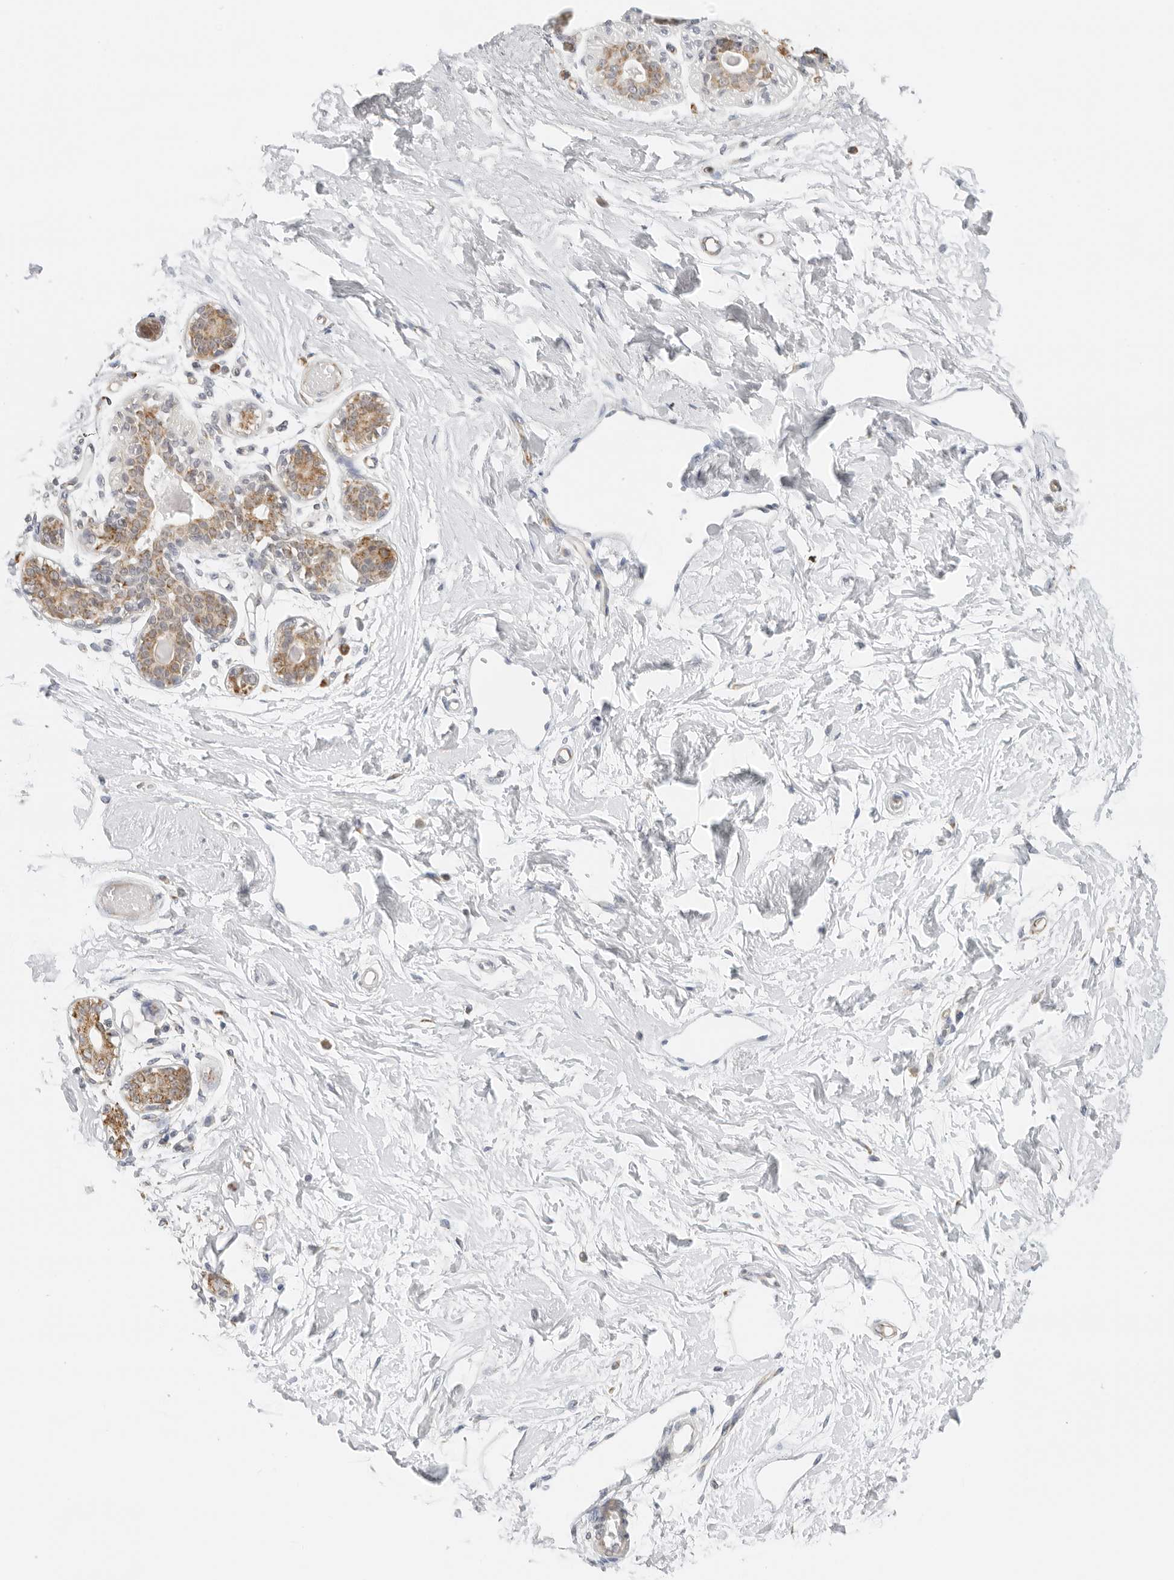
{"staining": {"intensity": "negative", "quantity": "none", "location": "none"}, "tissue": "breast", "cell_type": "Adipocytes", "image_type": "normal", "snomed": [{"axis": "morphology", "description": "Normal tissue, NOS"}, {"axis": "topography", "description": "Breast"}], "caption": "The histopathology image shows no significant expression in adipocytes of breast. Brightfield microscopy of immunohistochemistry (IHC) stained with DAB (brown) and hematoxylin (blue), captured at high magnification.", "gene": "RC3H1", "patient": {"sex": "female", "age": 45}}